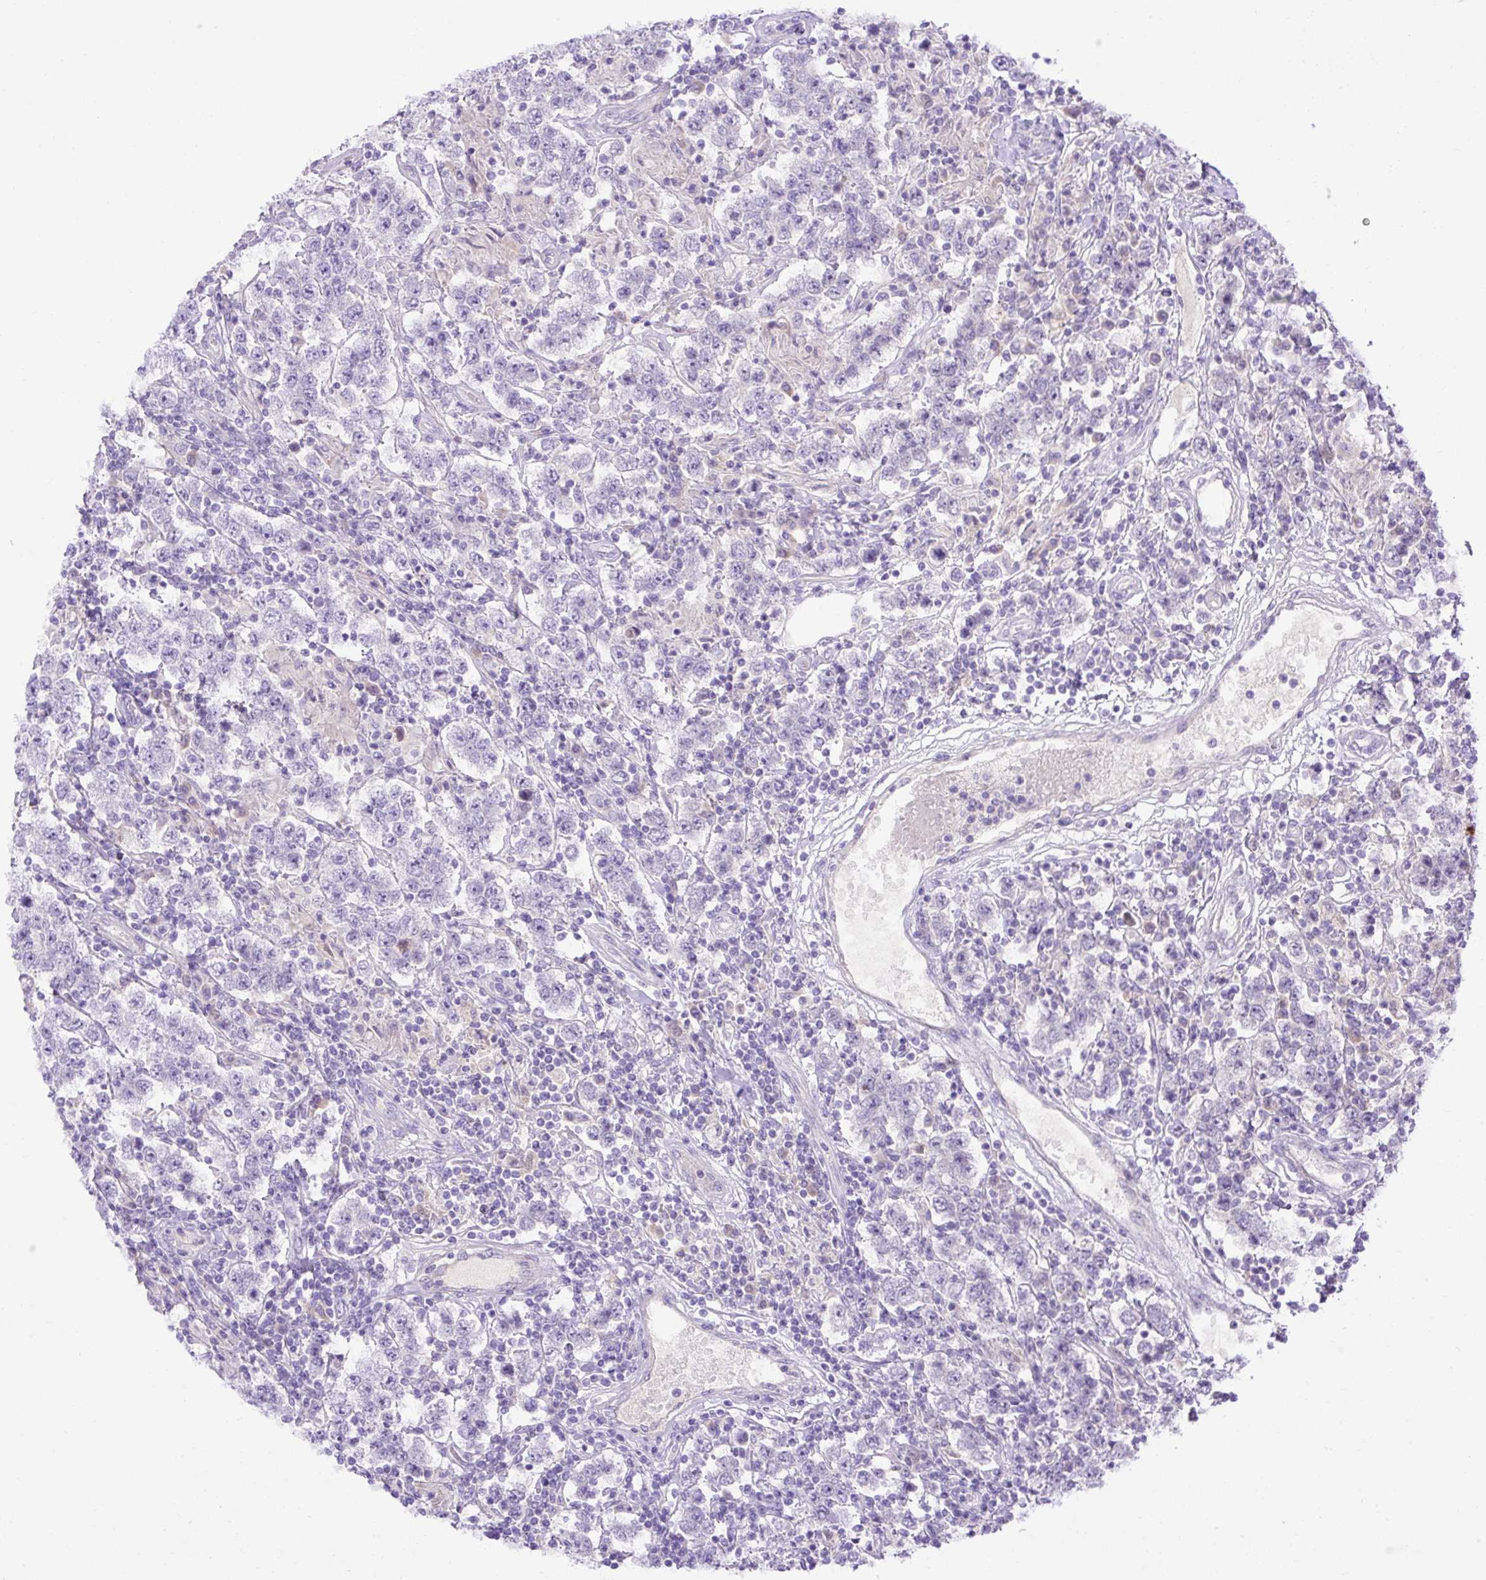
{"staining": {"intensity": "negative", "quantity": "none", "location": "none"}, "tissue": "testis cancer", "cell_type": "Tumor cells", "image_type": "cancer", "snomed": [{"axis": "morphology", "description": "Normal tissue, NOS"}, {"axis": "morphology", "description": "Urothelial carcinoma, High grade"}, {"axis": "morphology", "description": "Seminoma, NOS"}, {"axis": "morphology", "description": "Carcinoma, Embryonal, NOS"}, {"axis": "topography", "description": "Urinary bladder"}, {"axis": "topography", "description": "Testis"}], "caption": "A micrograph of human urothelial carcinoma (high-grade) (testis) is negative for staining in tumor cells.", "gene": "SPTBN5", "patient": {"sex": "male", "age": 41}}